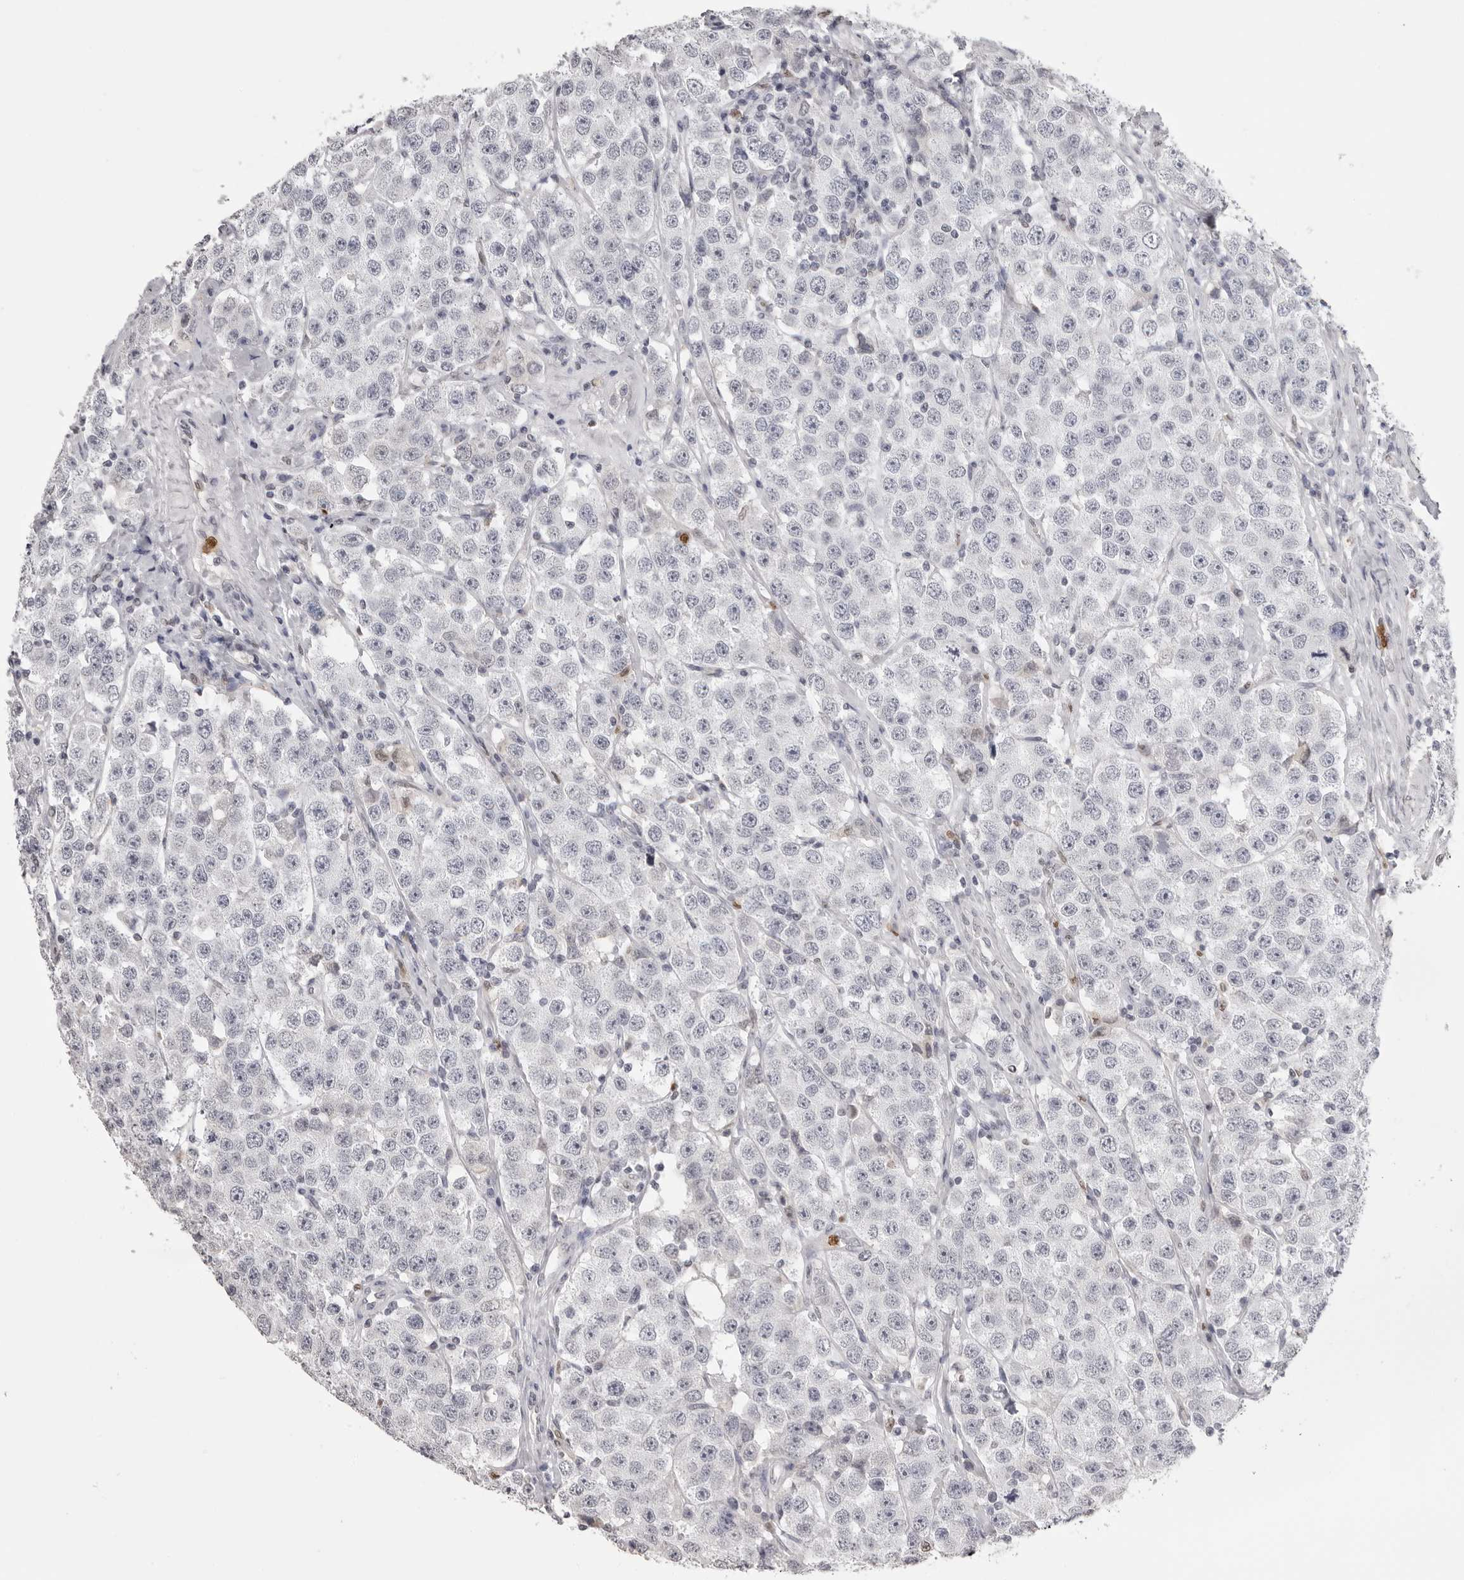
{"staining": {"intensity": "negative", "quantity": "none", "location": "none"}, "tissue": "testis cancer", "cell_type": "Tumor cells", "image_type": "cancer", "snomed": [{"axis": "morphology", "description": "Seminoma, NOS"}, {"axis": "topography", "description": "Testis"}], "caption": "Immunohistochemistry (IHC) of human testis seminoma displays no positivity in tumor cells.", "gene": "IL31", "patient": {"sex": "male", "age": 28}}